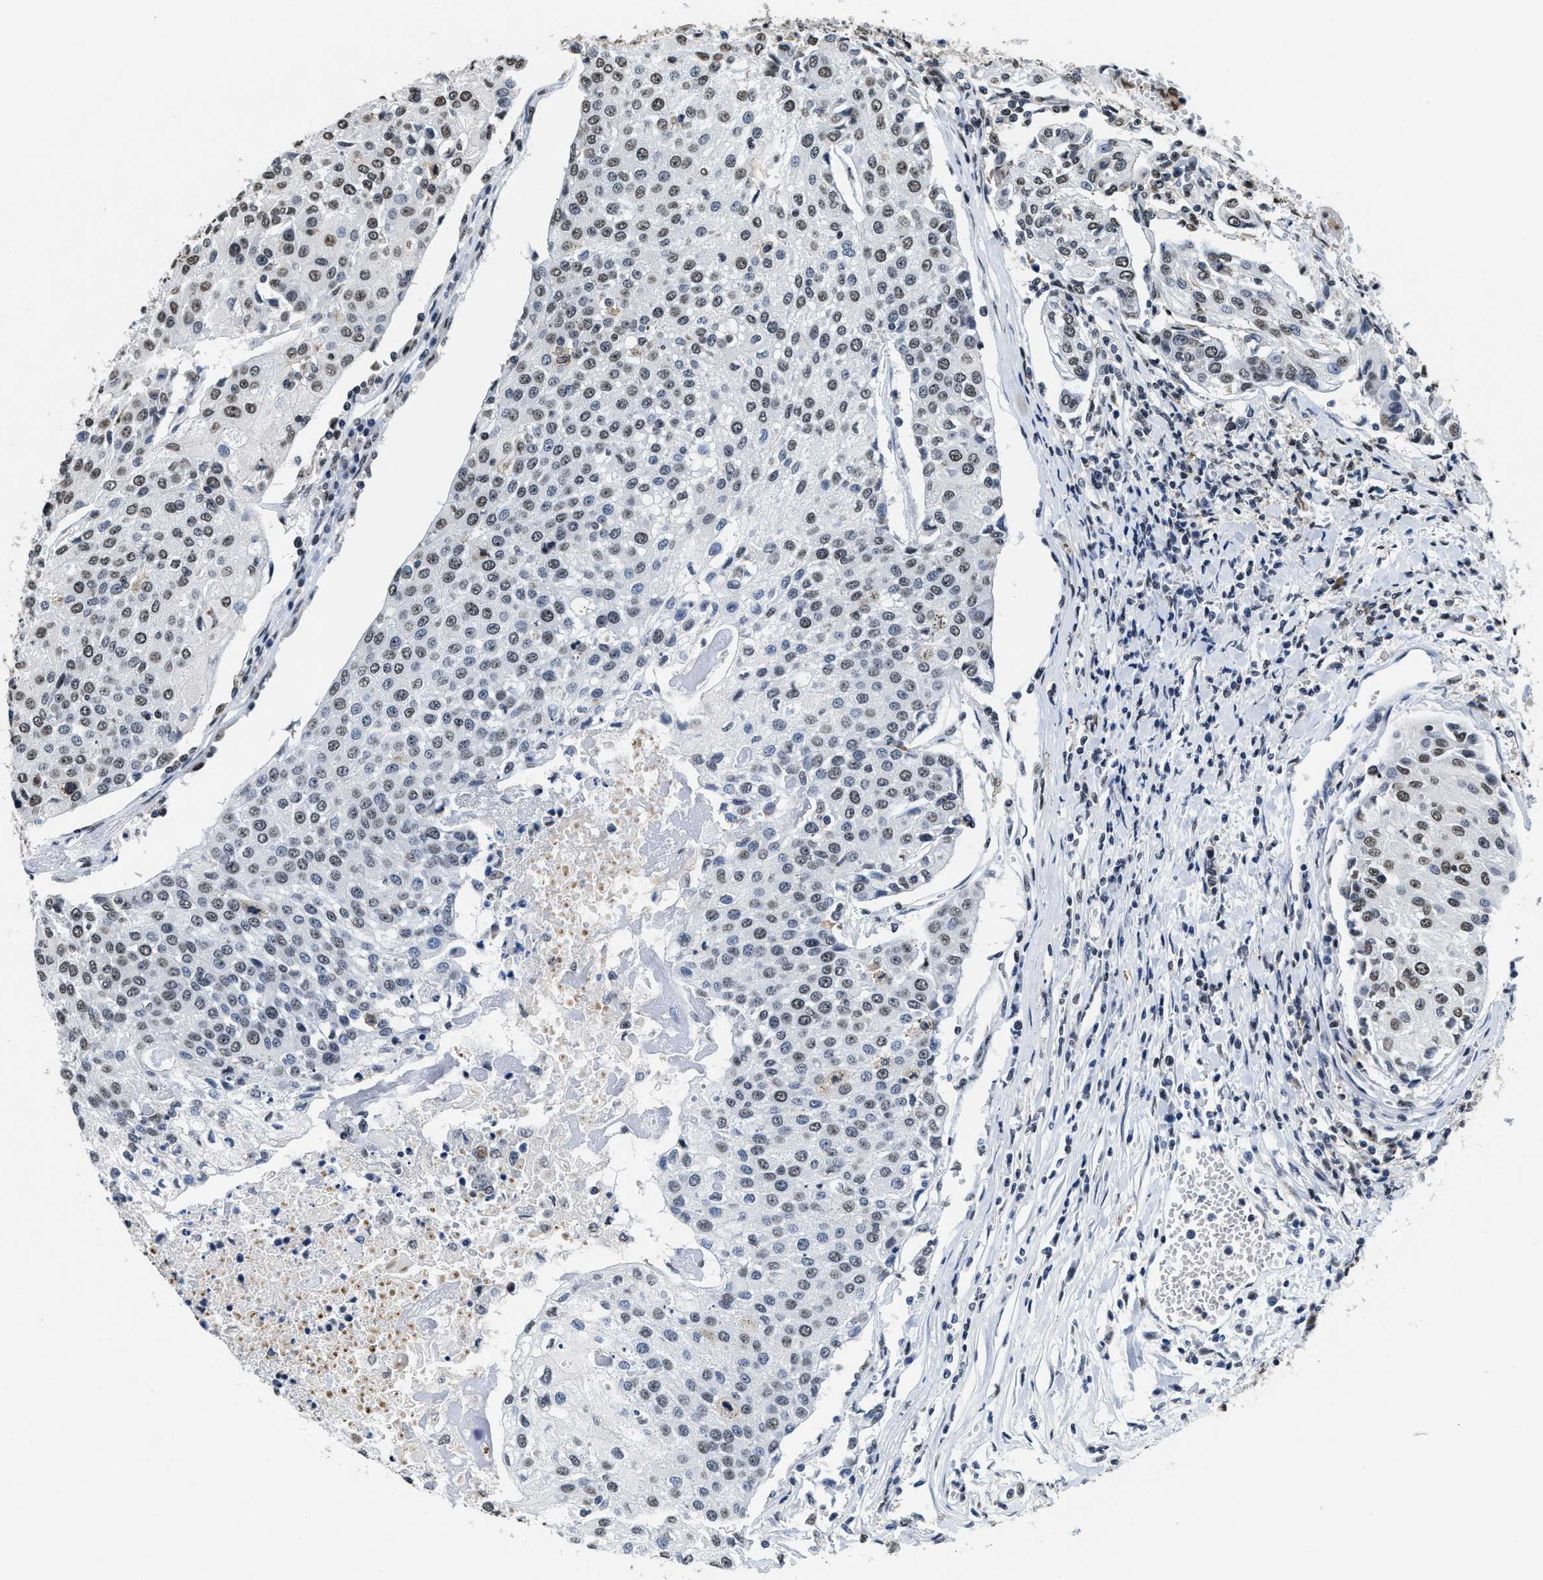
{"staining": {"intensity": "weak", "quantity": "25%-75%", "location": "nuclear"}, "tissue": "urothelial cancer", "cell_type": "Tumor cells", "image_type": "cancer", "snomed": [{"axis": "morphology", "description": "Urothelial carcinoma, High grade"}, {"axis": "topography", "description": "Urinary bladder"}], "caption": "Human urothelial cancer stained for a protein (brown) exhibits weak nuclear positive expression in approximately 25%-75% of tumor cells.", "gene": "SUPT16H", "patient": {"sex": "female", "age": 85}}